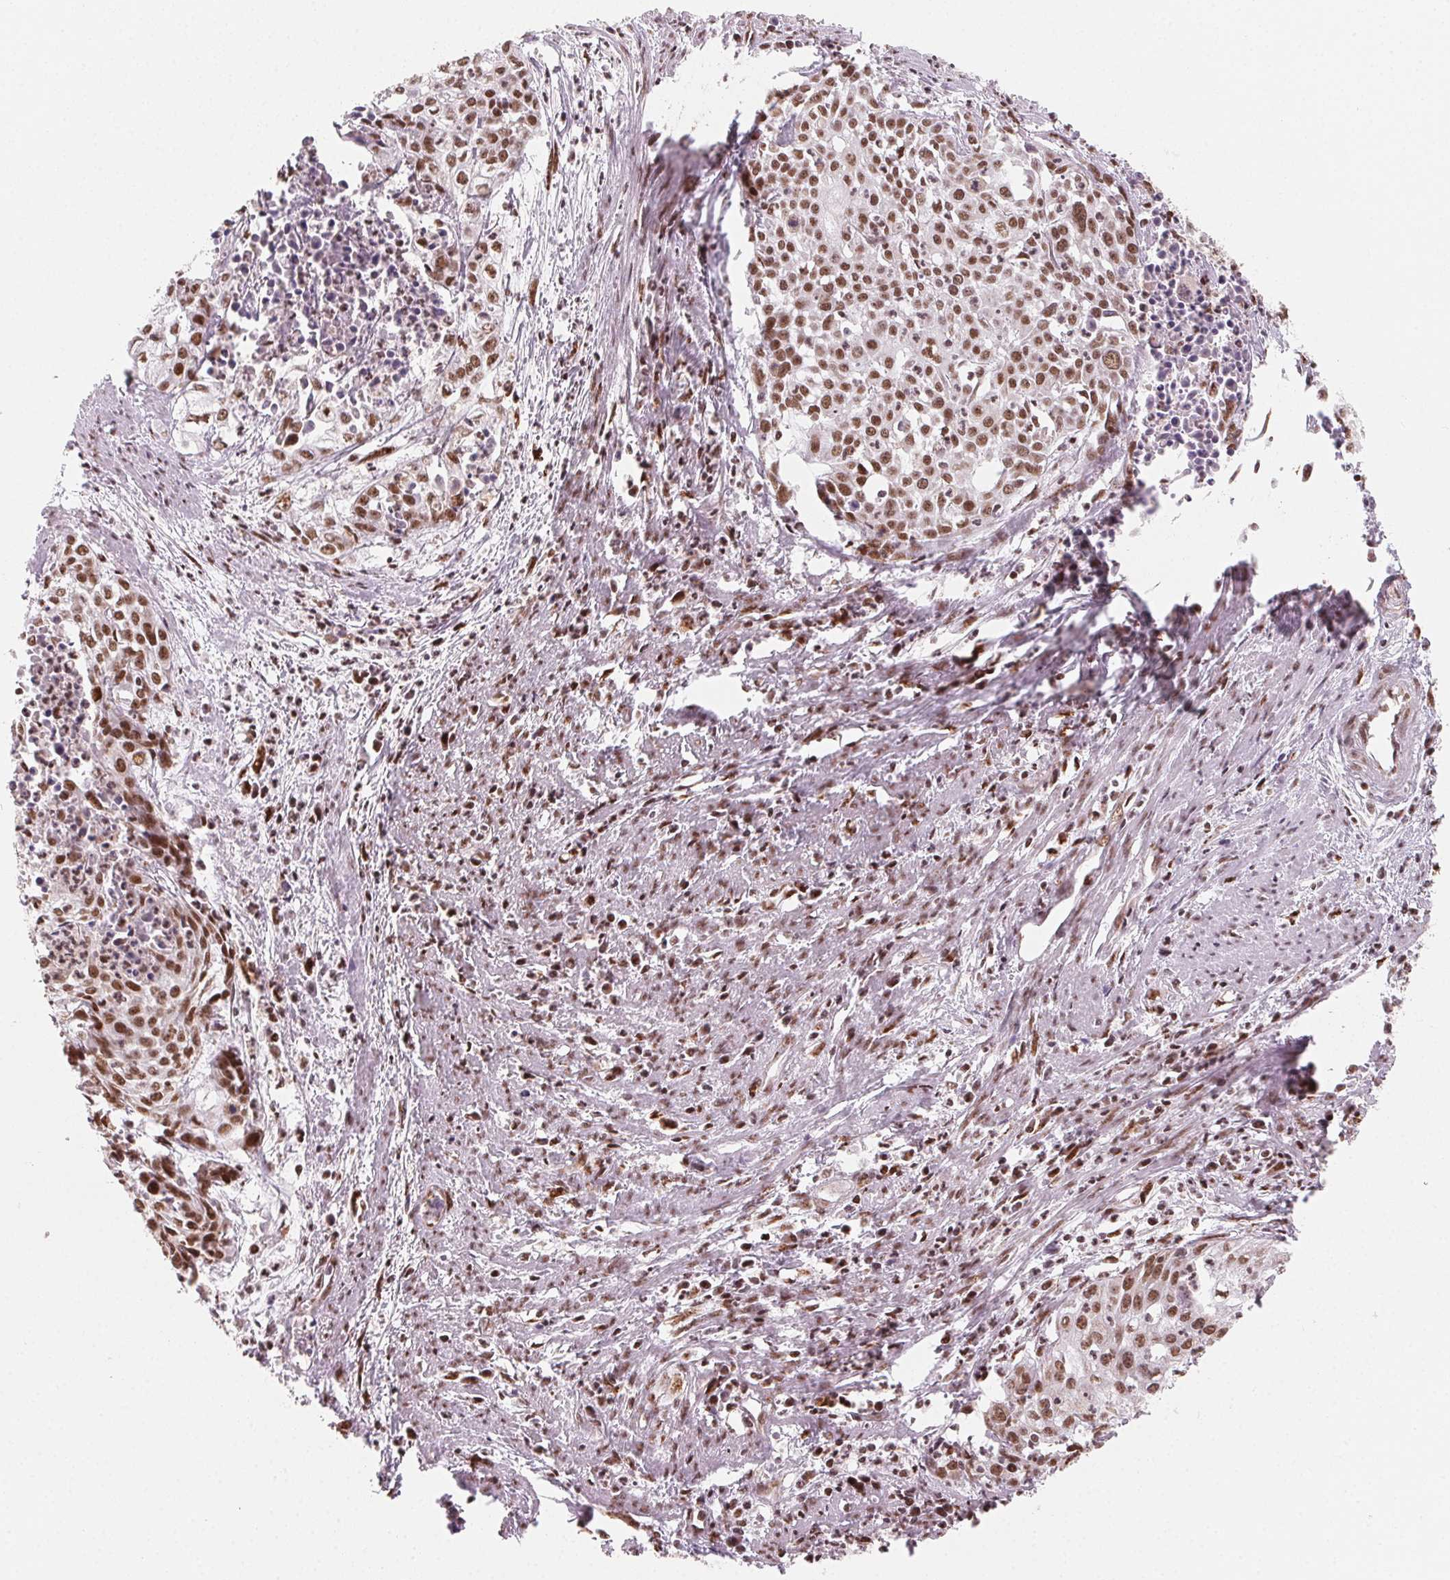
{"staining": {"intensity": "moderate", "quantity": ">75%", "location": "nuclear"}, "tissue": "cervical cancer", "cell_type": "Tumor cells", "image_type": "cancer", "snomed": [{"axis": "morphology", "description": "Squamous cell carcinoma, NOS"}, {"axis": "topography", "description": "Cervix"}], "caption": "Cervical cancer was stained to show a protein in brown. There is medium levels of moderate nuclear positivity in approximately >75% of tumor cells.", "gene": "TOPORS", "patient": {"sex": "female", "age": 39}}